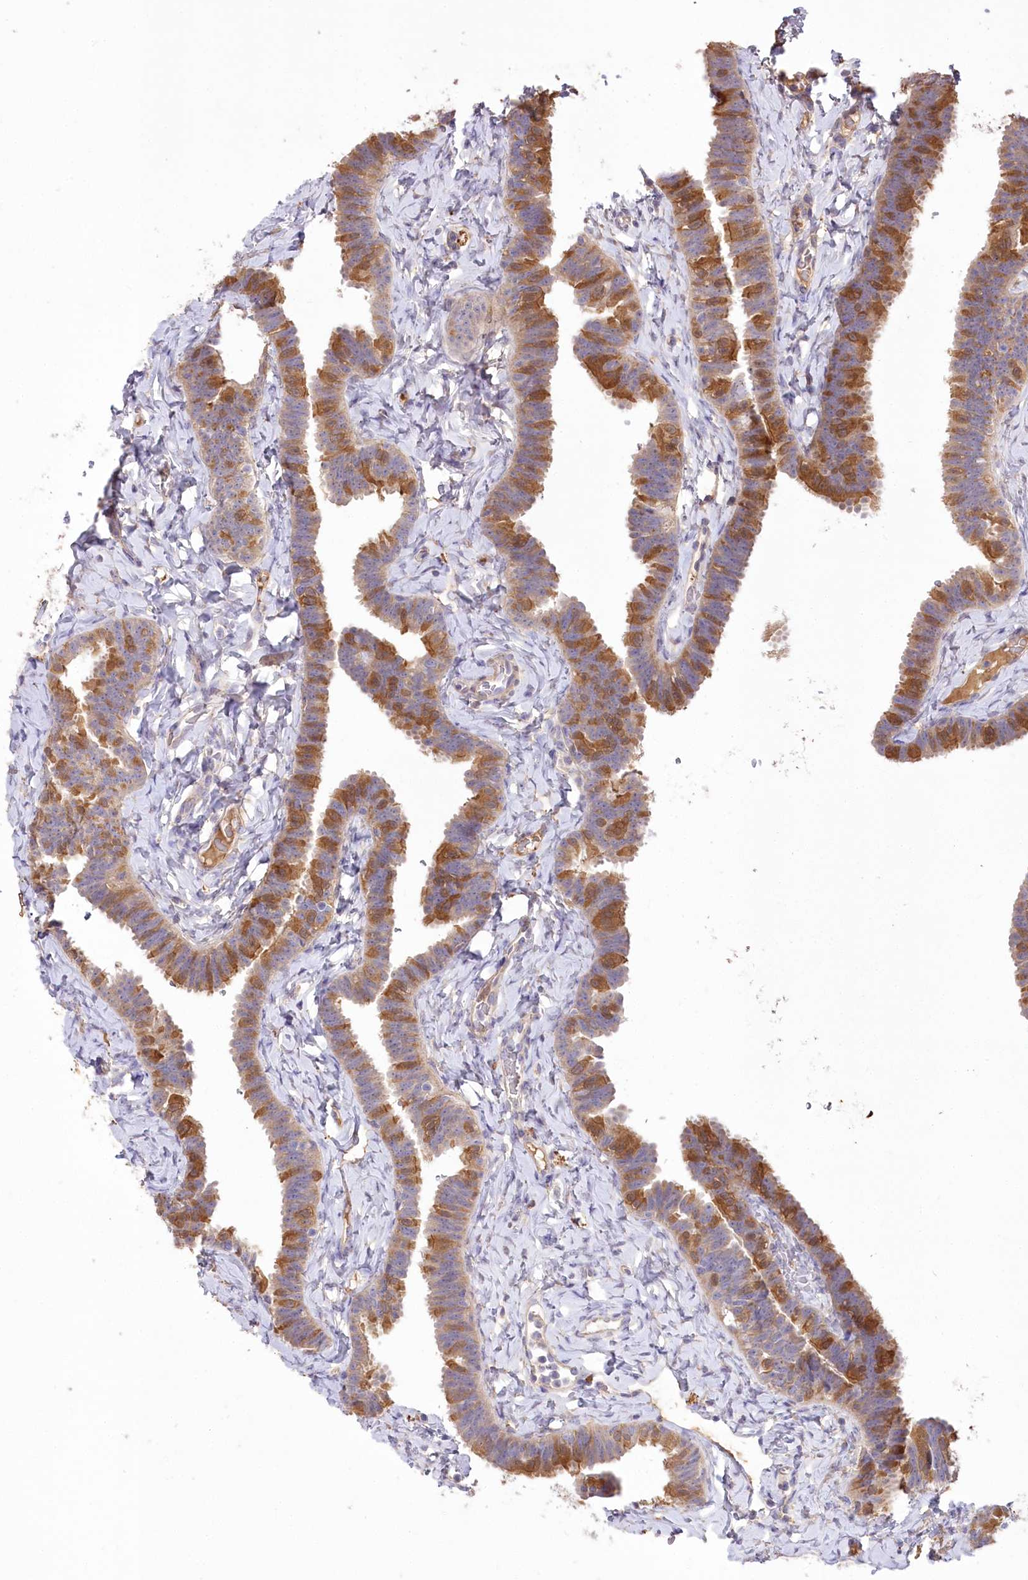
{"staining": {"intensity": "moderate", "quantity": "25%-75%", "location": "cytoplasmic/membranous"}, "tissue": "fallopian tube", "cell_type": "Glandular cells", "image_type": "normal", "snomed": [{"axis": "morphology", "description": "Normal tissue, NOS"}, {"axis": "topography", "description": "Fallopian tube"}], "caption": "Brown immunohistochemical staining in unremarkable fallopian tube reveals moderate cytoplasmic/membranous positivity in about 25%-75% of glandular cells.", "gene": "PBLD", "patient": {"sex": "female", "age": 65}}